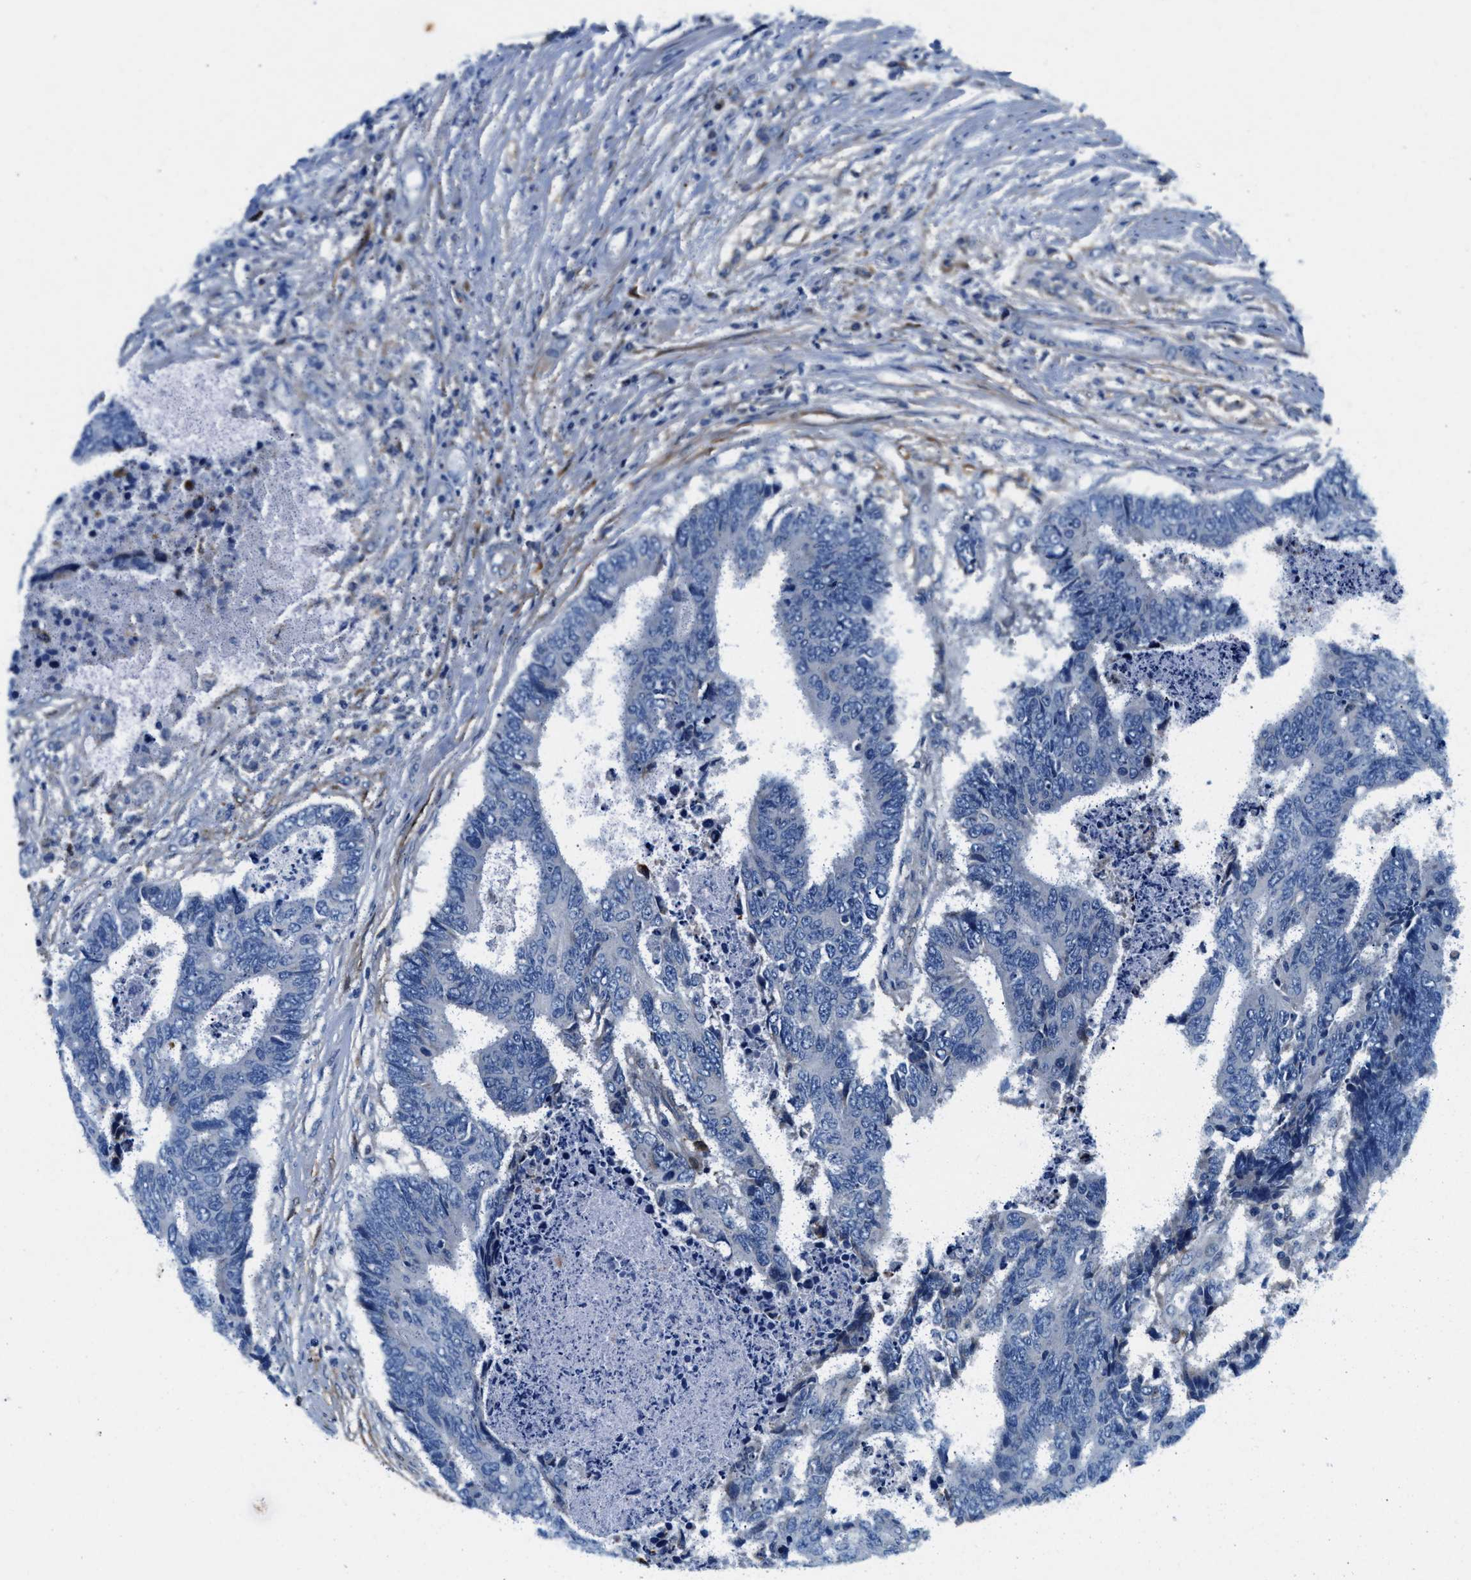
{"staining": {"intensity": "negative", "quantity": "none", "location": "none"}, "tissue": "colorectal cancer", "cell_type": "Tumor cells", "image_type": "cancer", "snomed": [{"axis": "morphology", "description": "Adenocarcinoma, NOS"}, {"axis": "topography", "description": "Rectum"}], "caption": "An image of colorectal adenocarcinoma stained for a protein demonstrates no brown staining in tumor cells.", "gene": "SLFN11", "patient": {"sex": "male", "age": 84}}